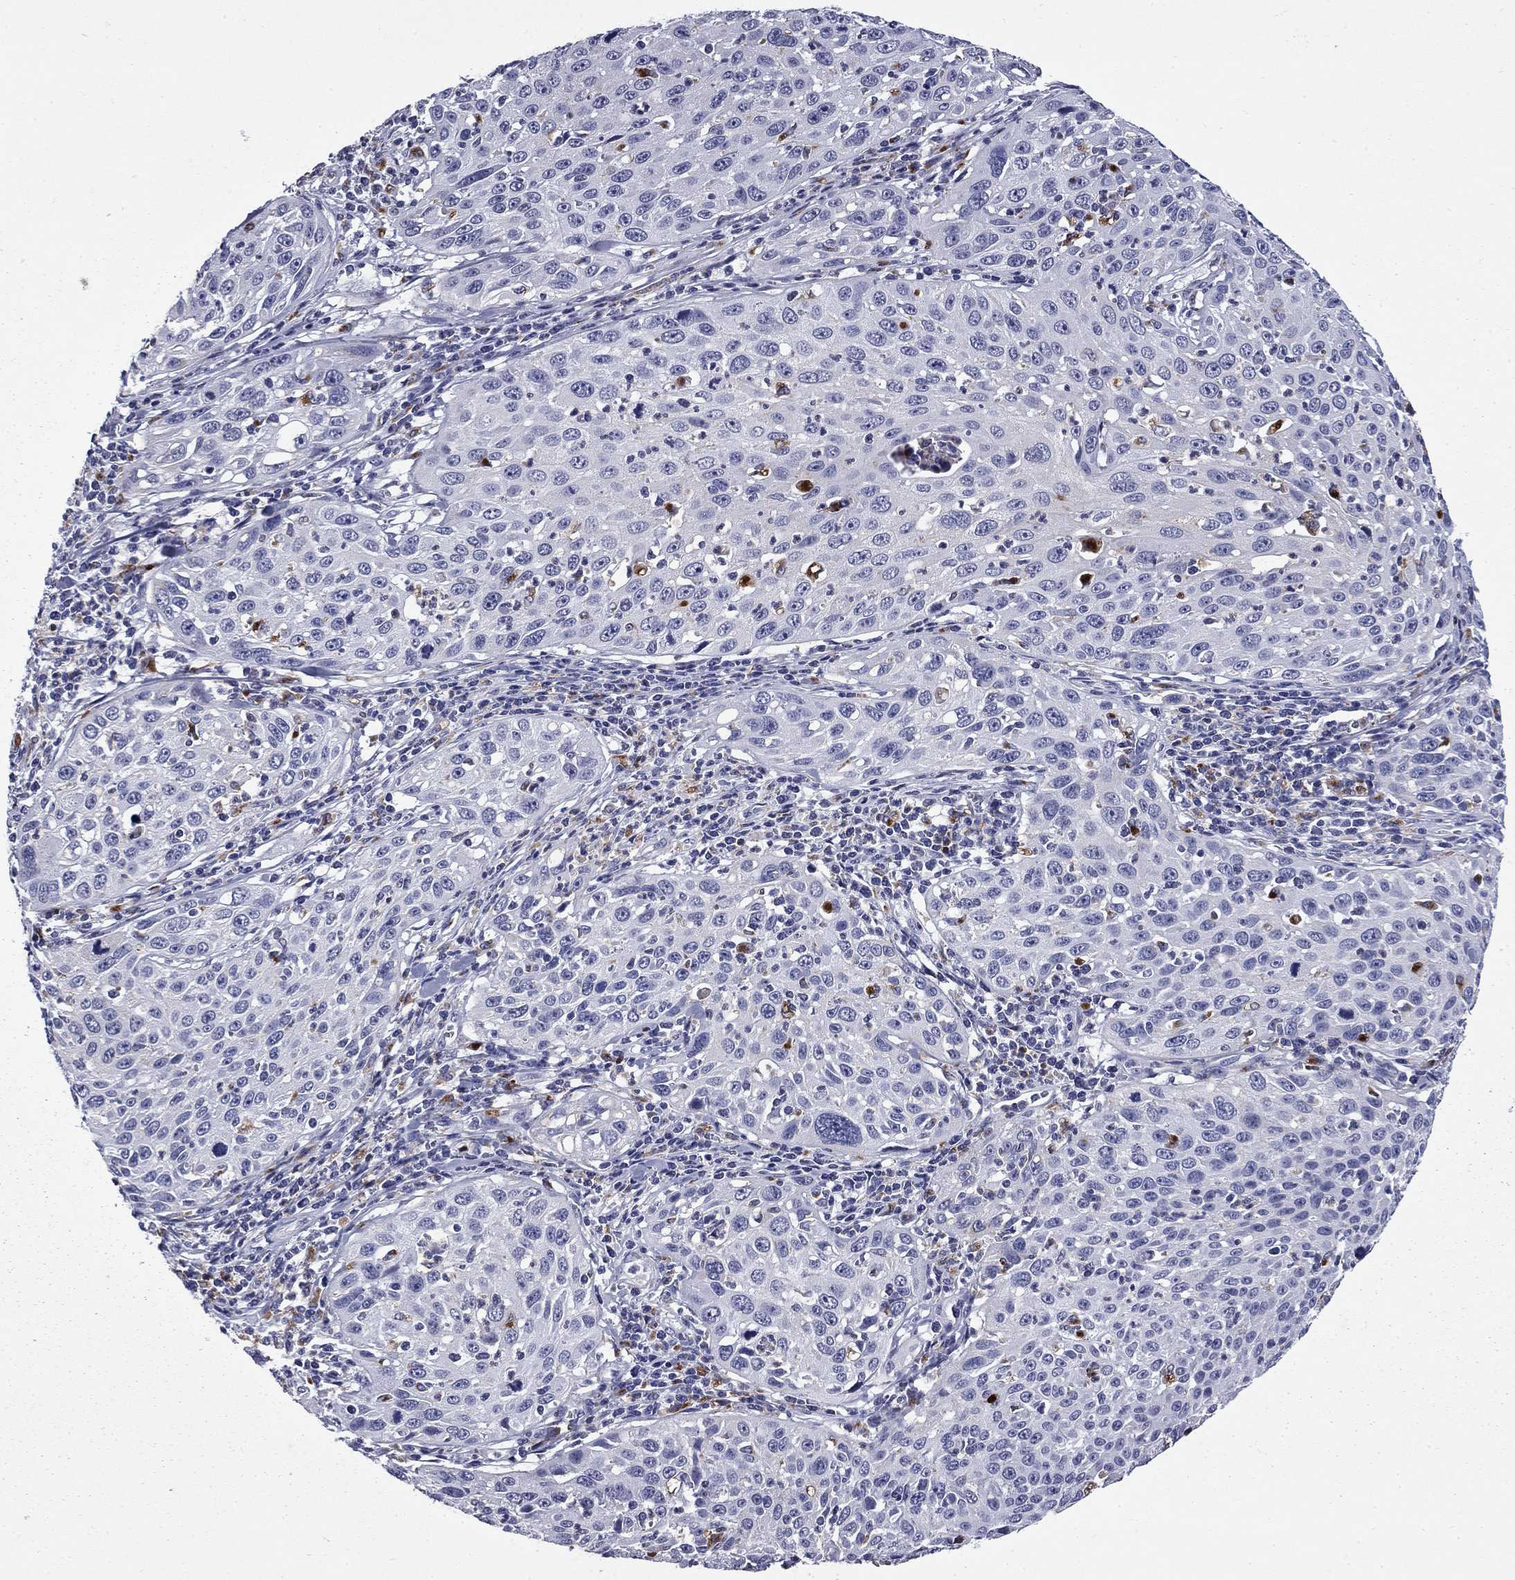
{"staining": {"intensity": "negative", "quantity": "none", "location": "none"}, "tissue": "cervical cancer", "cell_type": "Tumor cells", "image_type": "cancer", "snomed": [{"axis": "morphology", "description": "Squamous cell carcinoma, NOS"}, {"axis": "topography", "description": "Cervix"}], "caption": "A photomicrograph of cervical cancer stained for a protein reveals no brown staining in tumor cells.", "gene": "MADCAM1", "patient": {"sex": "female", "age": 26}}